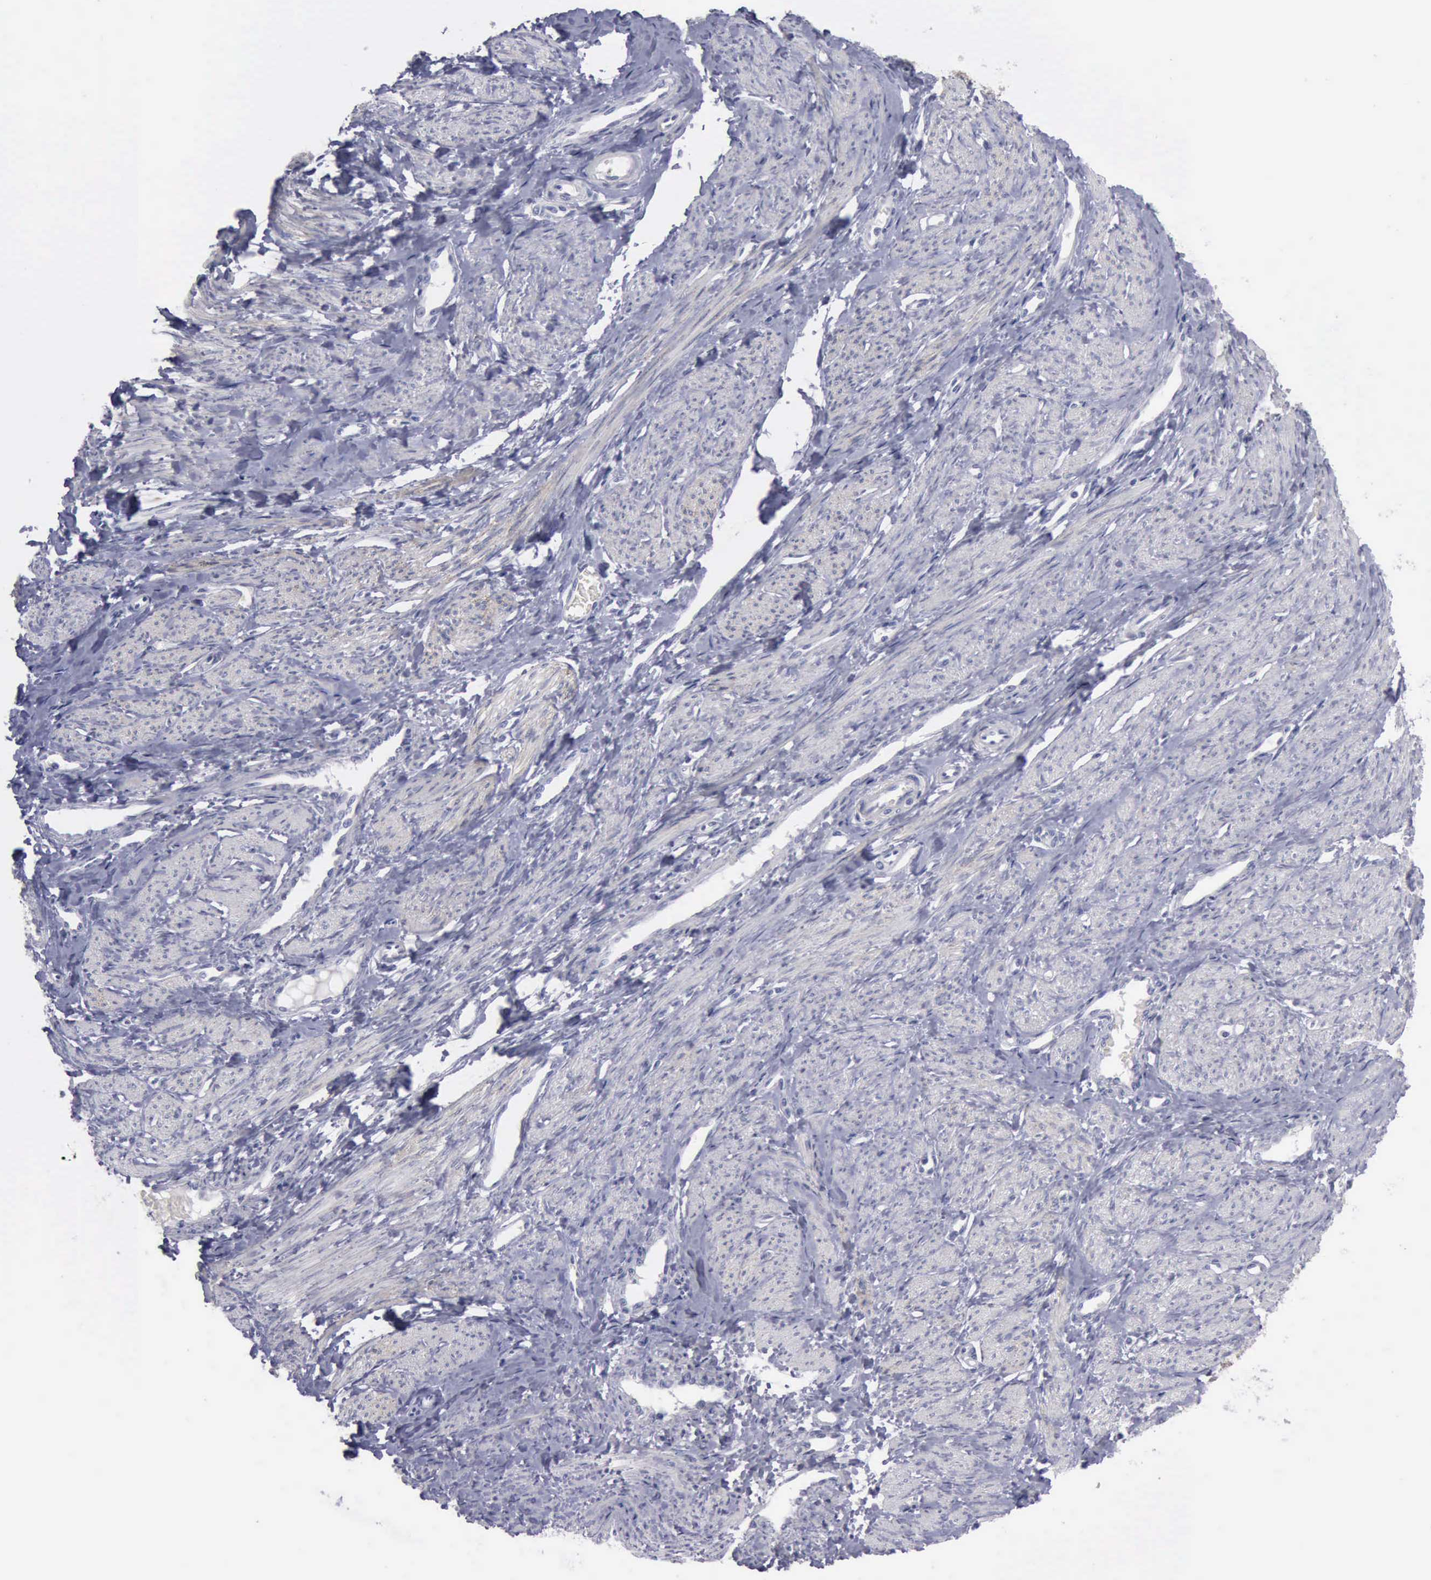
{"staining": {"intensity": "negative", "quantity": "none", "location": "none"}, "tissue": "smooth muscle", "cell_type": "Smooth muscle cells", "image_type": "normal", "snomed": [{"axis": "morphology", "description": "Normal tissue, NOS"}, {"axis": "topography", "description": "Smooth muscle"}, {"axis": "topography", "description": "Uterus"}], "caption": "Unremarkable smooth muscle was stained to show a protein in brown. There is no significant staining in smooth muscle cells. (Stains: DAB immunohistochemistry with hematoxylin counter stain, Microscopy: brightfield microscopy at high magnification).", "gene": "CDH2", "patient": {"sex": "female", "age": 39}}